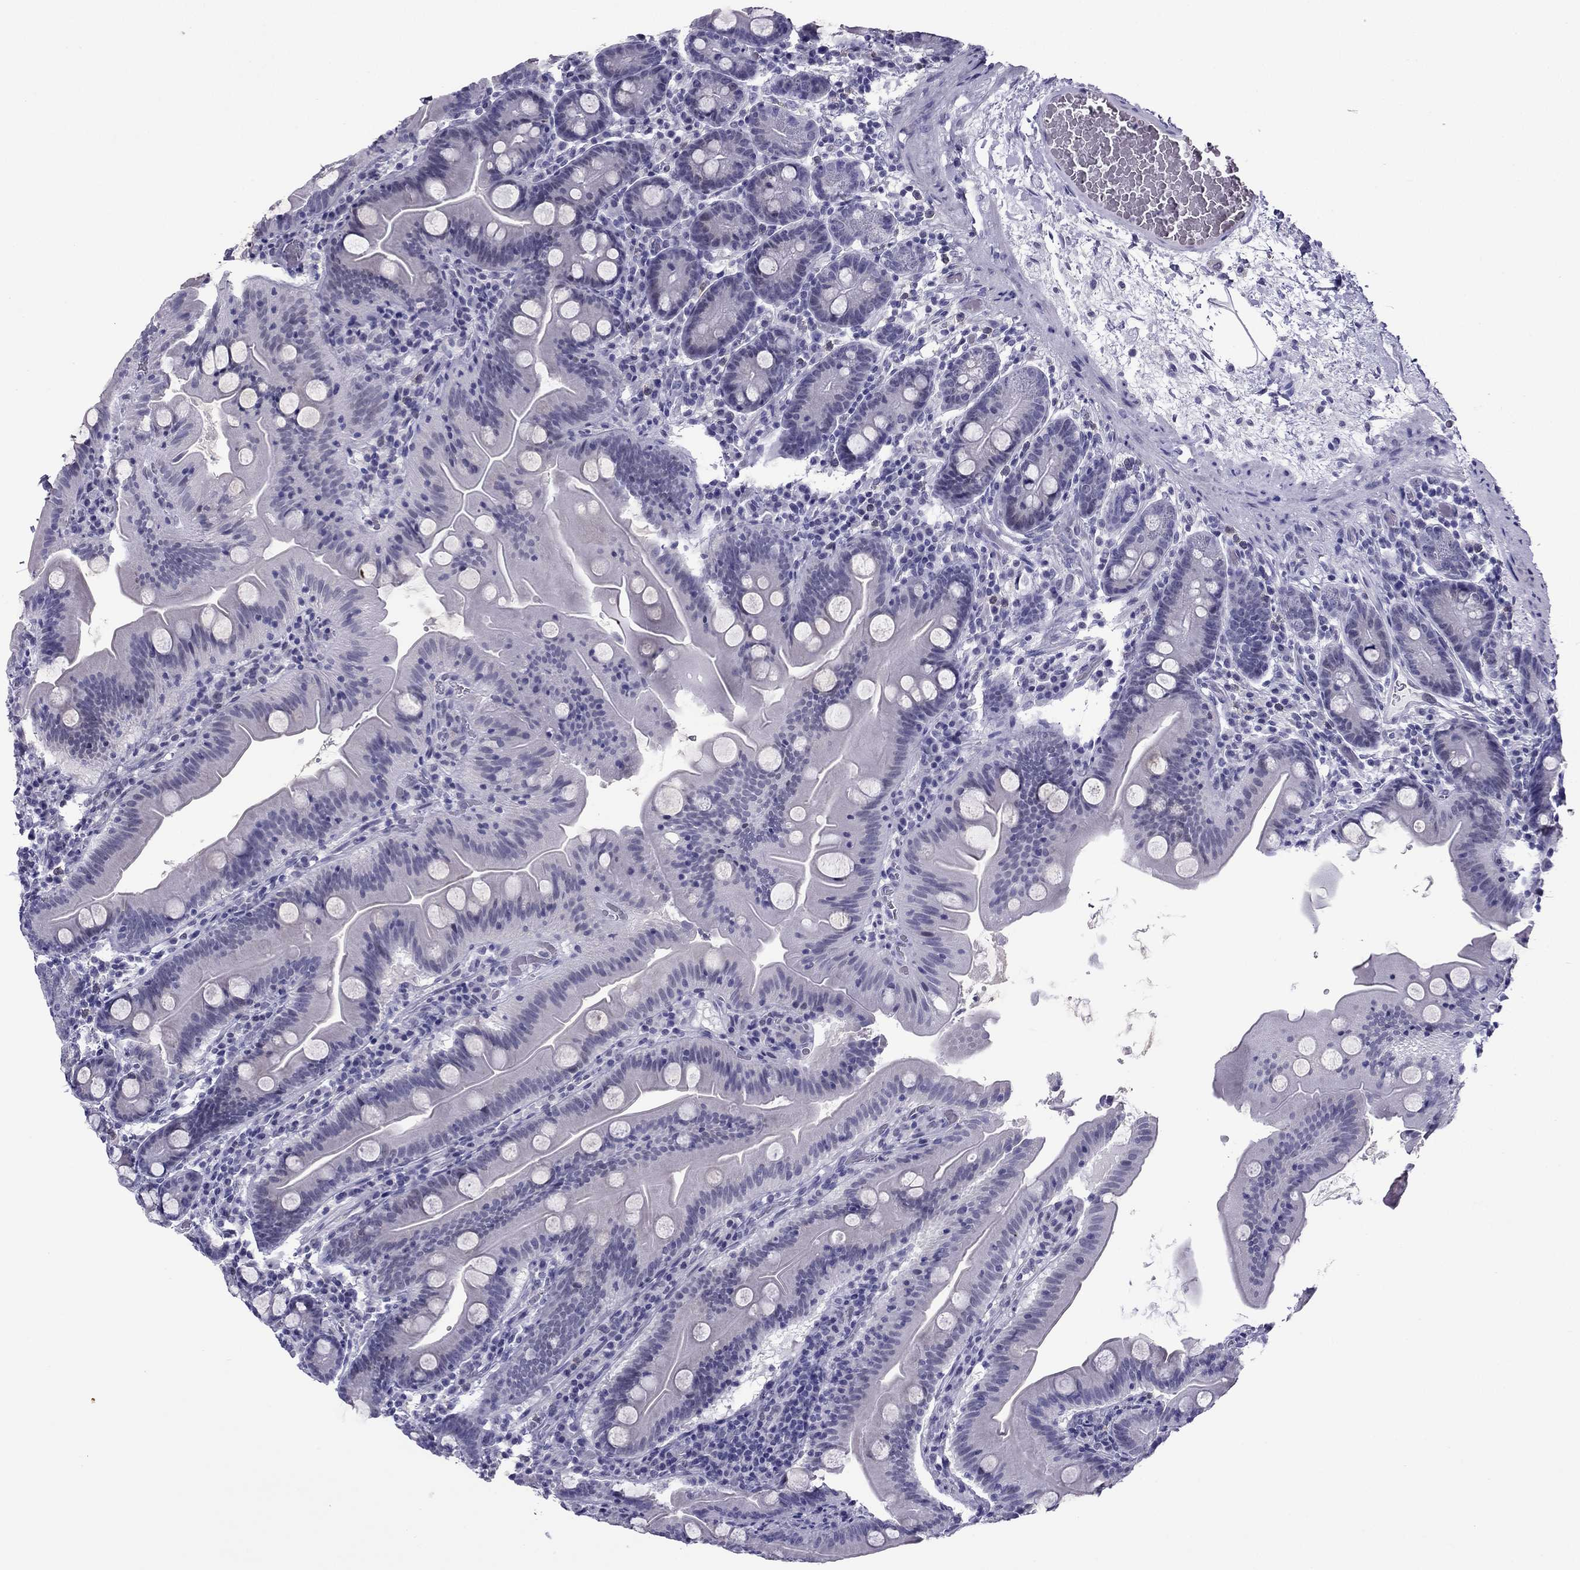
{"staining": {"intensity": "negative", "quantity": "none", "location": "none"}, "tissue": "small intestine", "cell_type": "Glandular cells", "image_type": "normal", "snomed": [{"axis": "morphology", "description": "Normal tissue, NOS"}, {"axis": "topography", "description": "Small intestine"}], "caption": "DAB immunohistochemical staining of benign human small intestine demonstrates no significant staining in glandular cells. (Stains: DAB (3,3'-diaminobenzidine) immunohistochemistry with hematoxylin counter stain, Microscopy: brightfield microscopy at high magnification).", "gene": "MYLK3", "patient": {"sex": "male", "age": 37}}